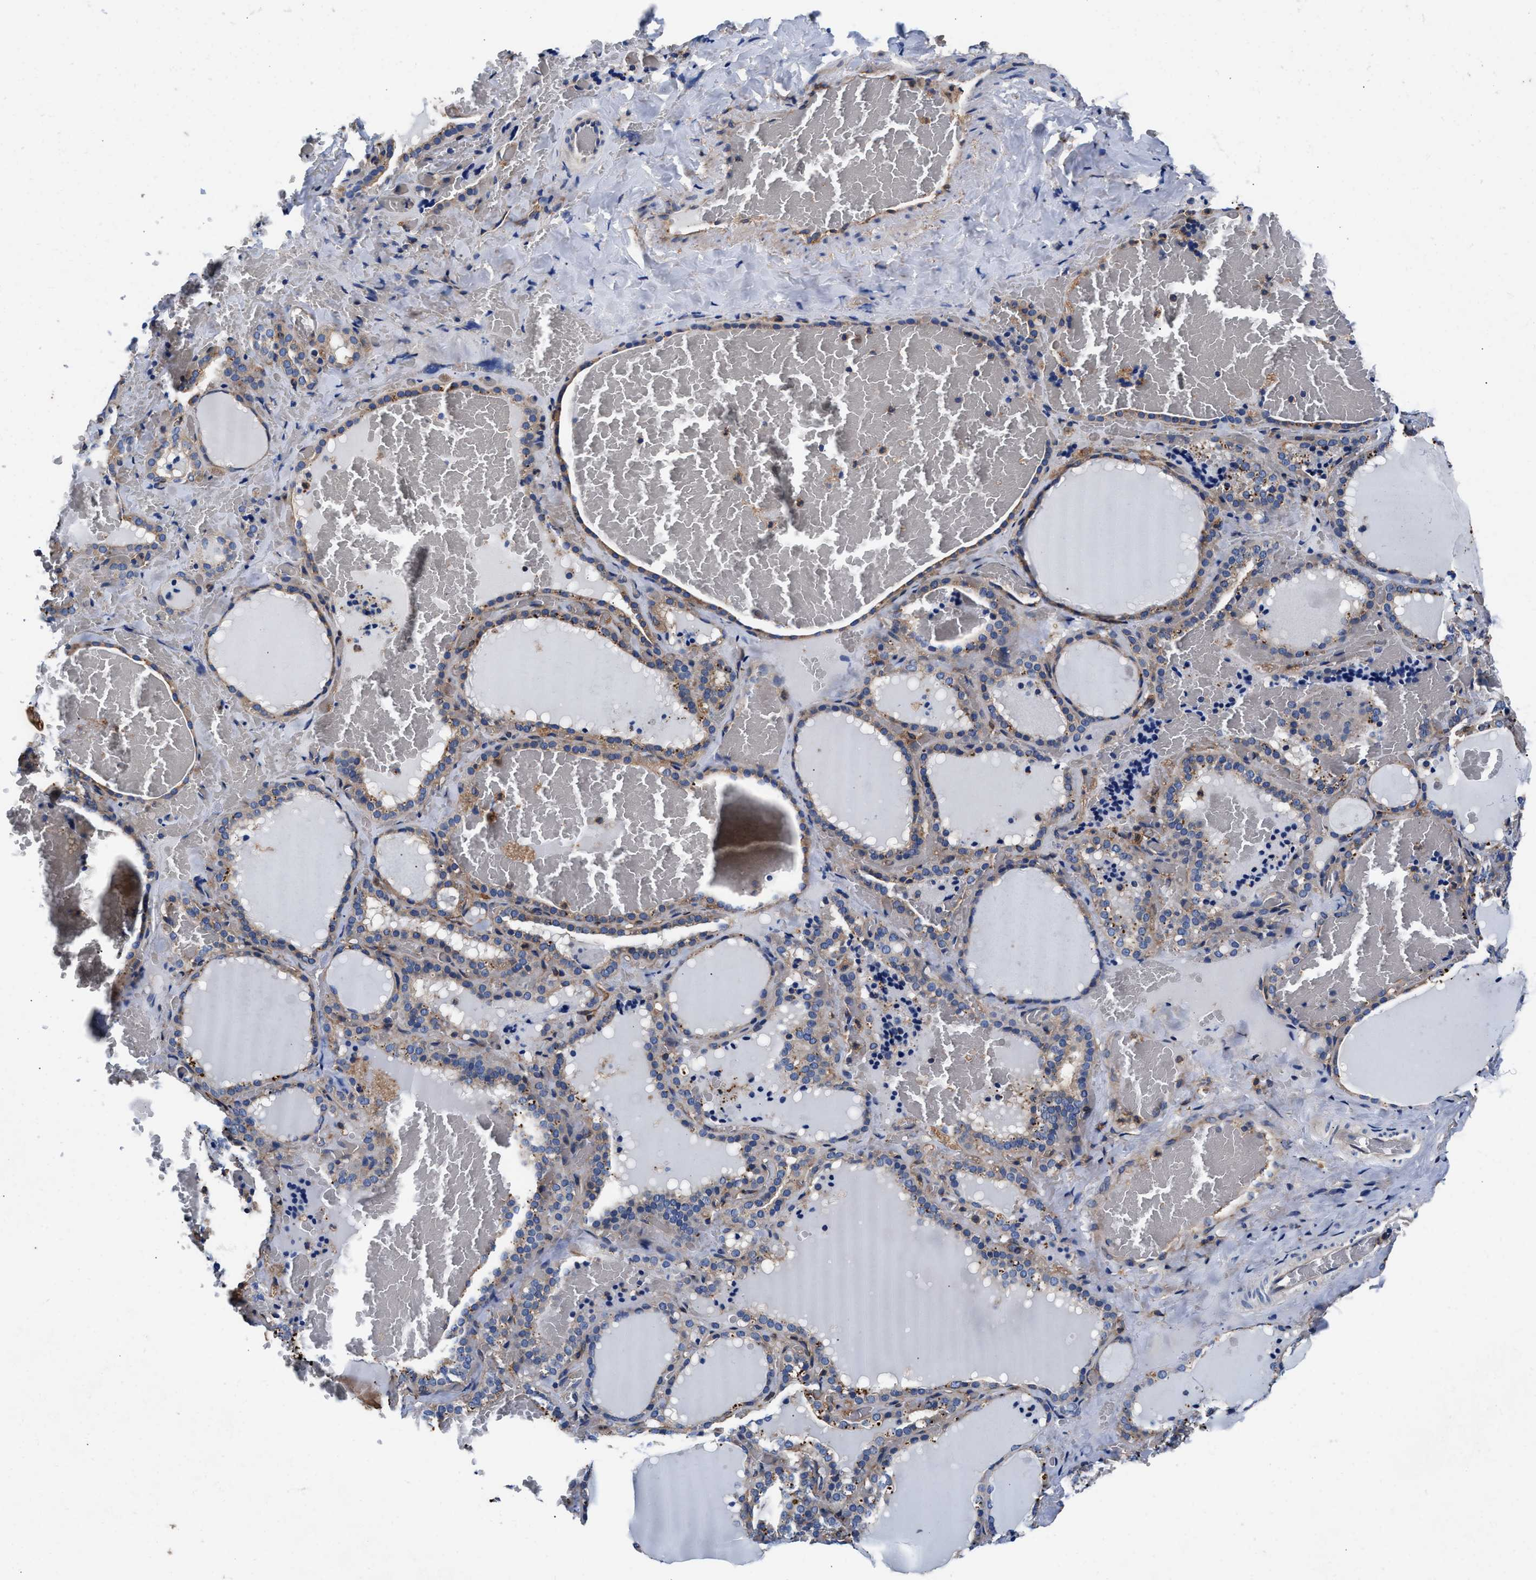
{"staining": {"intensity": "moderate", "quantity": "25%-75%", "location": "cytoplasmic/membranous"}, "tissue": "thyroid gland", "cell_type": "Glandular cells", "image_type": "normal", "snomed": [{"axis": "morphology", "description": "Normal tissue, NOS"}, {"axis": "topography", "description": "Thyroid gland"}], "caption": "Thyroid gland stained for a protein reveals moderate cytoplasmic/membranous positivity in glandular cells. (Brightfield microscopy of DAB IHC at high magnification).", "gene": "SH3GL1", "patient": {"sex": "female", "age": 22}}